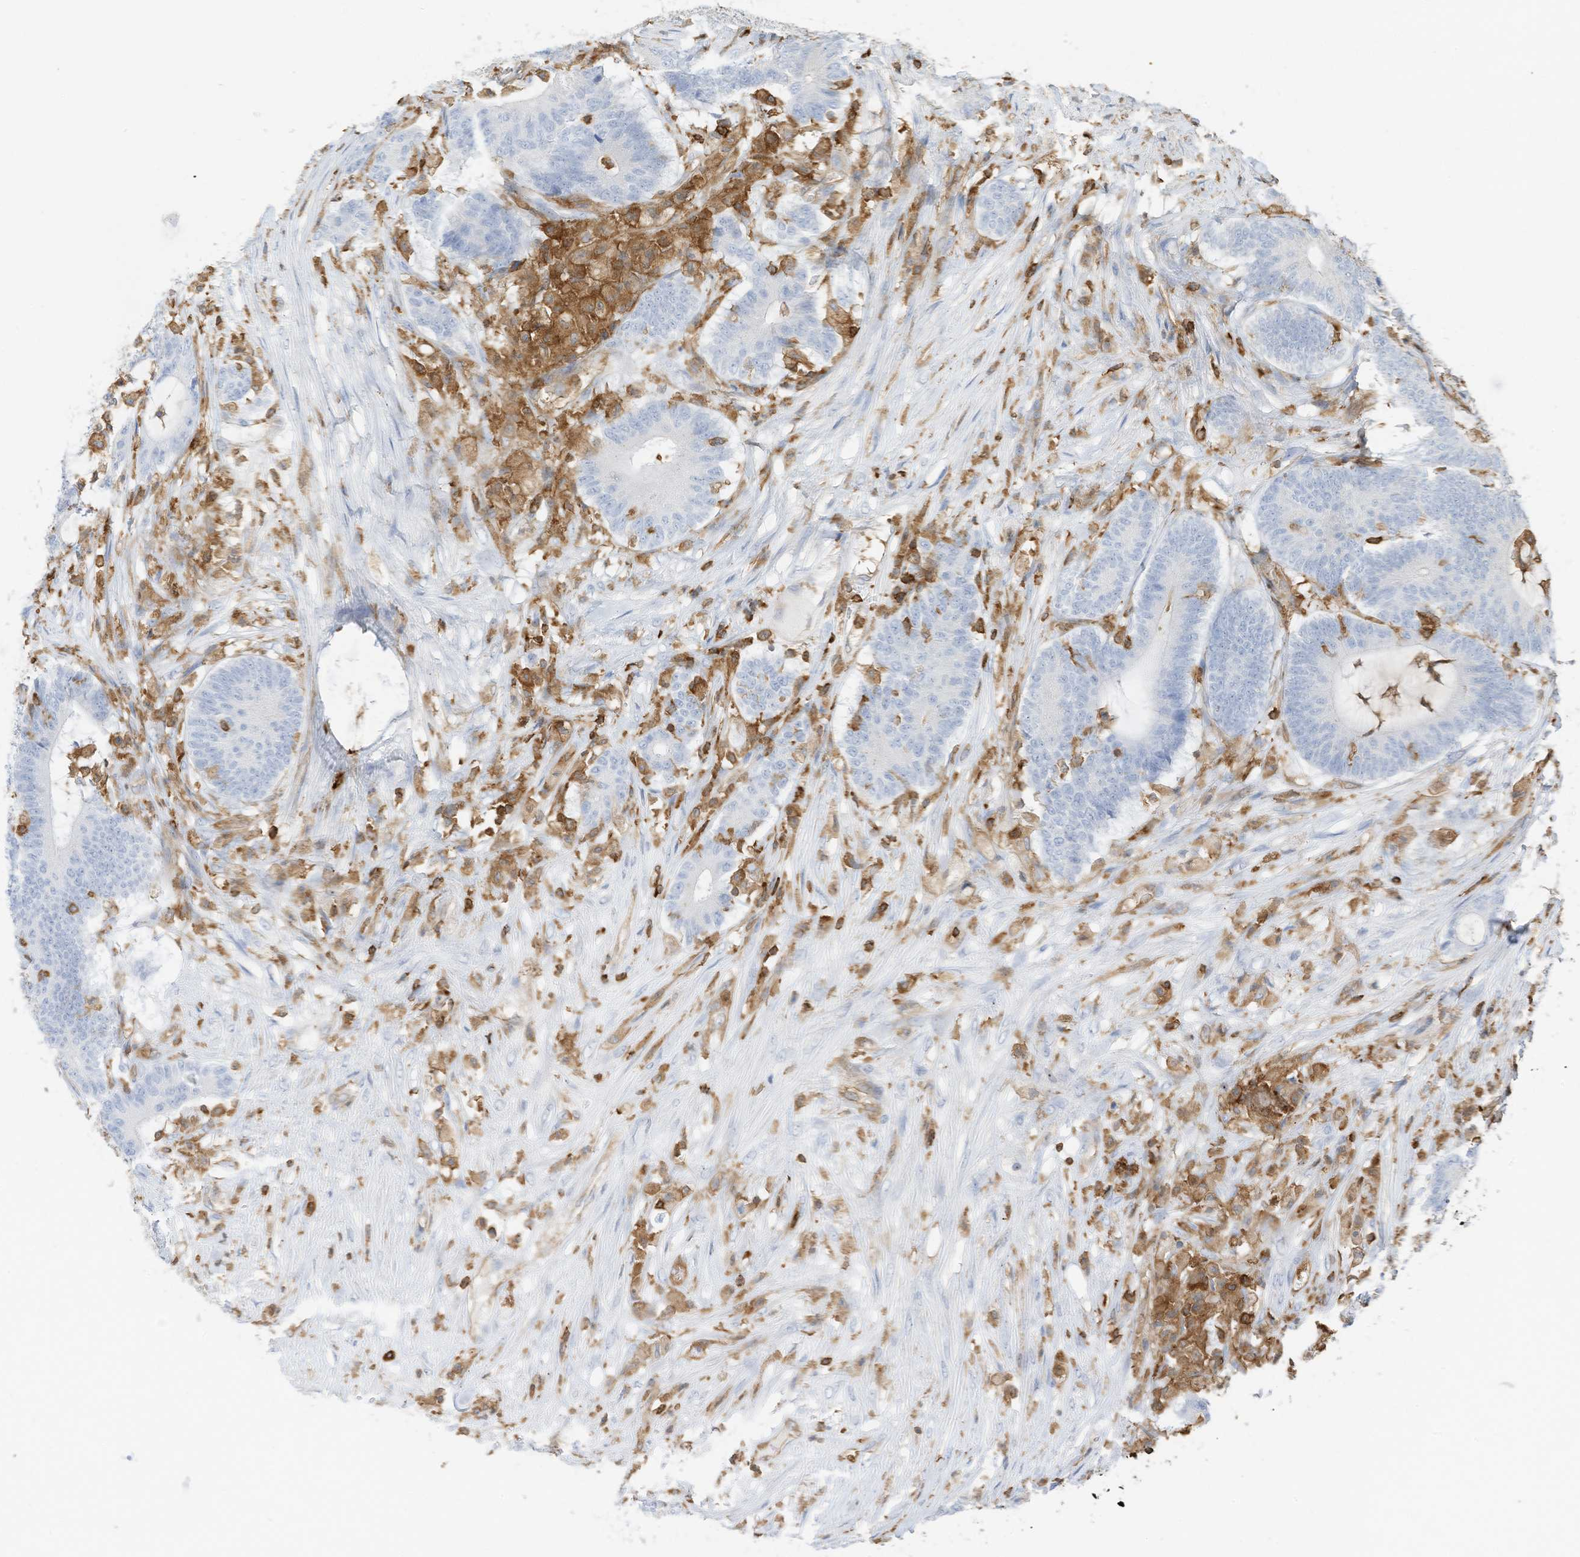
{"staining": {"intensity": "negative", "quantity": "none", "location": "none"}, "tissue": "colorectal cancer", "cell_type": "Tumor cells", "image_type": "cancer", "snomed": [{"axis": "morphology", "description": "Adenocarcinoma, NOS"}, {"axis": "topography", "description": "Colon"}], "caption": "Colorectal cancer (adenocarcinoma) was stained to show a protein in brown. There is no significant expression in tumor cells. (DAB immunohistochemistry visualized using brightfield microscopy, high magnification).", "gene": "ARHGAP25", "patient": {"sex": "female", "age": 84}}